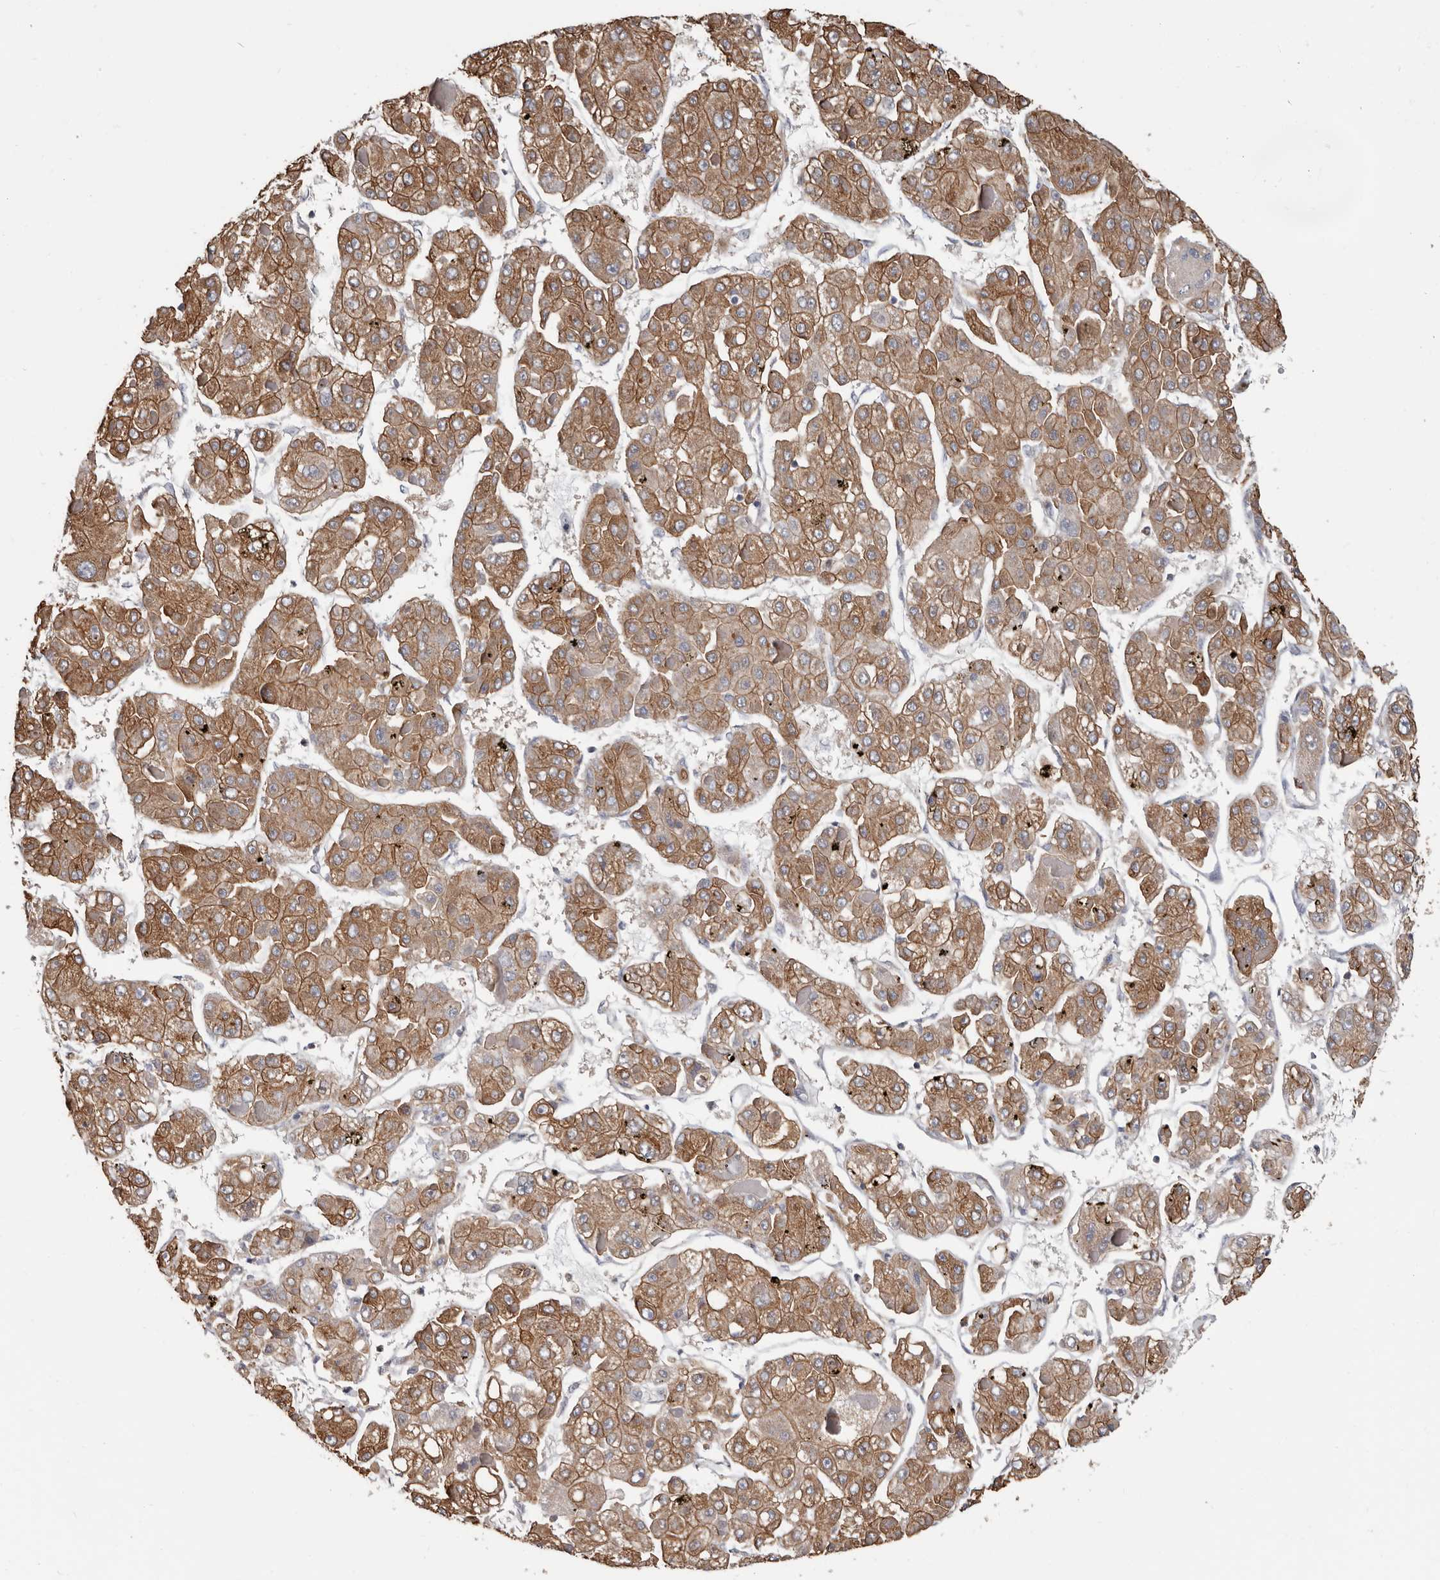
{"staining": {"intensity": "moderate", "quantity": ">75%", "location": "cytoplasmic/membranous"}, "tissue": "liver cancer", "cell_type": "Tumor cells", "image_type": "cancer", "snomed": [{"axis": "morphology", "description": "Carcinoma, Hepatocellular, NOS"}, {"axis": "topography", "description": "Liver"}], "caption": "Immunohistochemical staining of human liver cancer (hepatocellular carcinoma) shows medium levels of moderate cytoplasmic/membranous staining in approximately >75% of tumor cells. (Brightfield microscopy of DAB IHC at high magnification).", "gene": "MRPL18", "patient": {"sex": "female", "age": 73}}